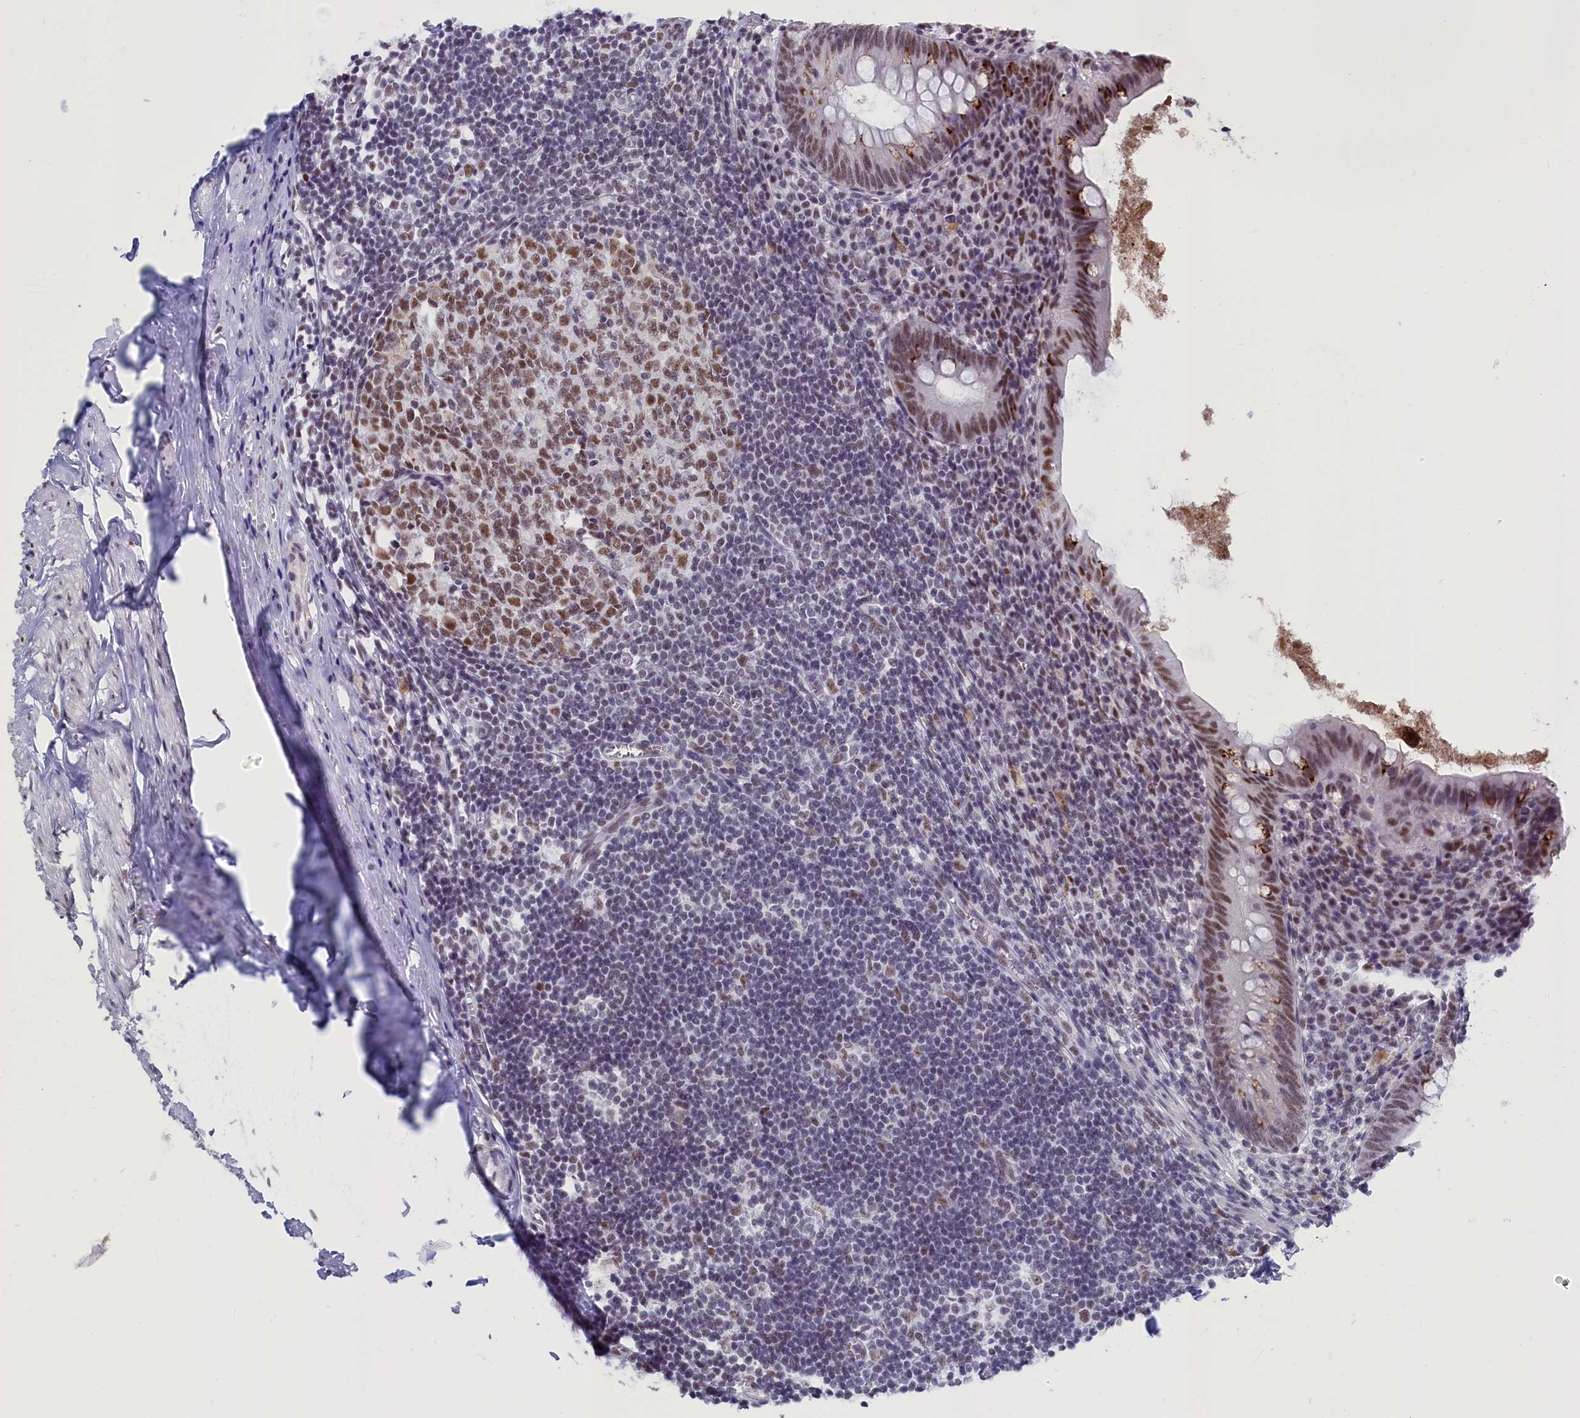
{"staining": {"intensity": "moderate", "quantity": "25%-75%", "location": "nuclear"}, "tissue": "appendix", "cell_type": "Glandular cells", "image_type": "normal", "snomed": [{"axis": "morphology", "description": "Normal tissue, NOS"}, {"axis": "topography", "description": "Appendix"}], "caption": "This histopathology image demonstrates normal appendix stained with IHC to label a protein in brown. The nuclear of glandular cells show moderate positivity for the protein. Nuclei are counter-stained blue.", "gene": "CD2BP2", "patient": {"sex": "female", "age": 51}}